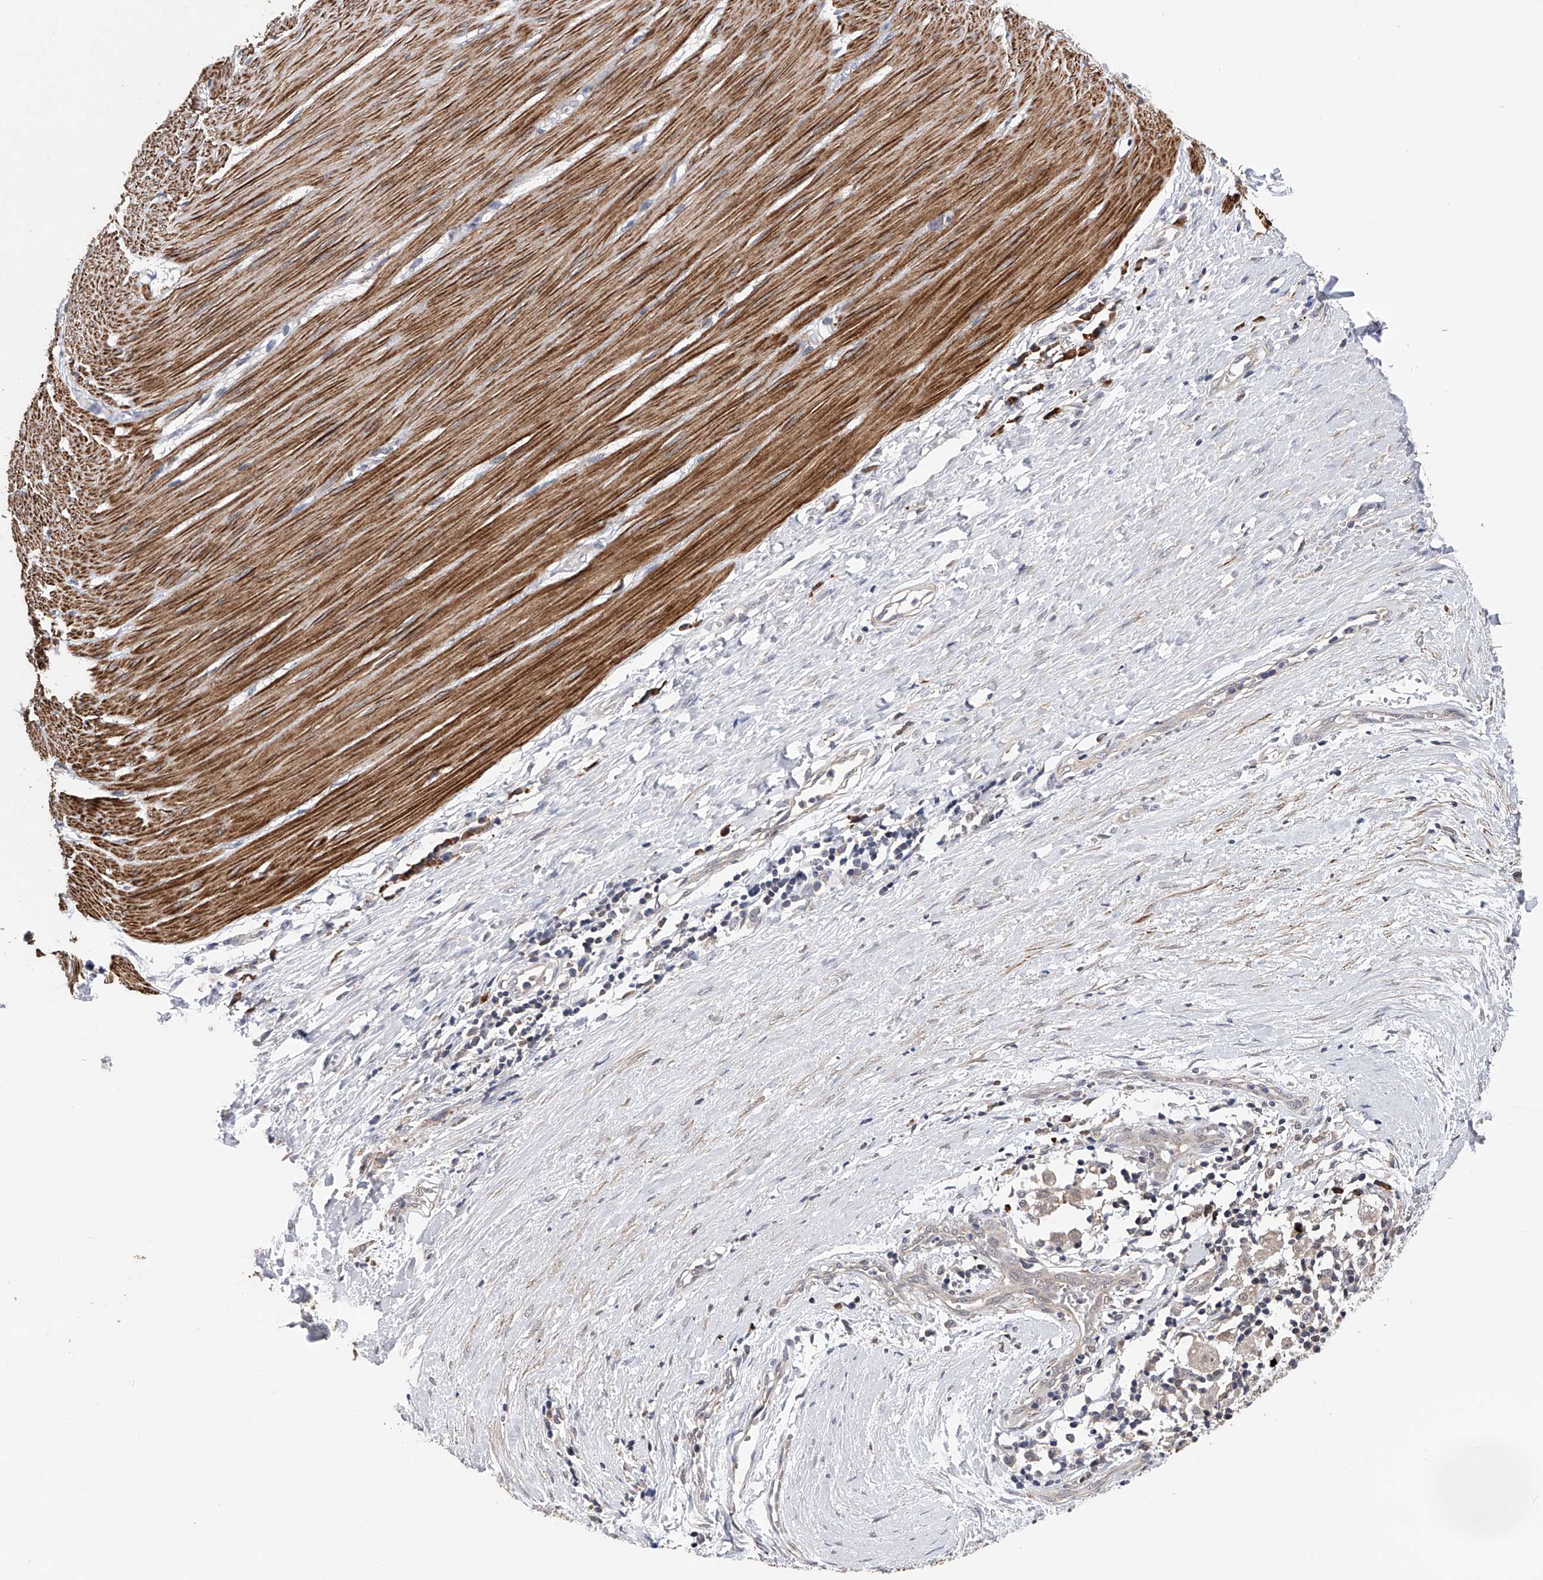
{"staining": {"intensity": "moderate", "quantity": ">75%", "location": "cytoplasmic/membranous"}, "tissue": "smooth muscle", "cell_type": "Smooth muscle cells", "image_type": "normal", "snomed": [{"axis": "morphology", "description": "Normal tissue, NOS"}, {"axis": "morphology", "description": "Adenocarcinoma, NOS"}, {"axis": "topography", "description": "Colon"}, {"axis": "topography", "description": "Peripheral nerve tissue"}], "caption": "Protein staining of normal smooth muscle reveals moderate cytoplasmic/membranous positivity in about >75% of smooth muscle cells.", "gene": "SPOCK1", "patient": {"sex": "male", "age": 14}}